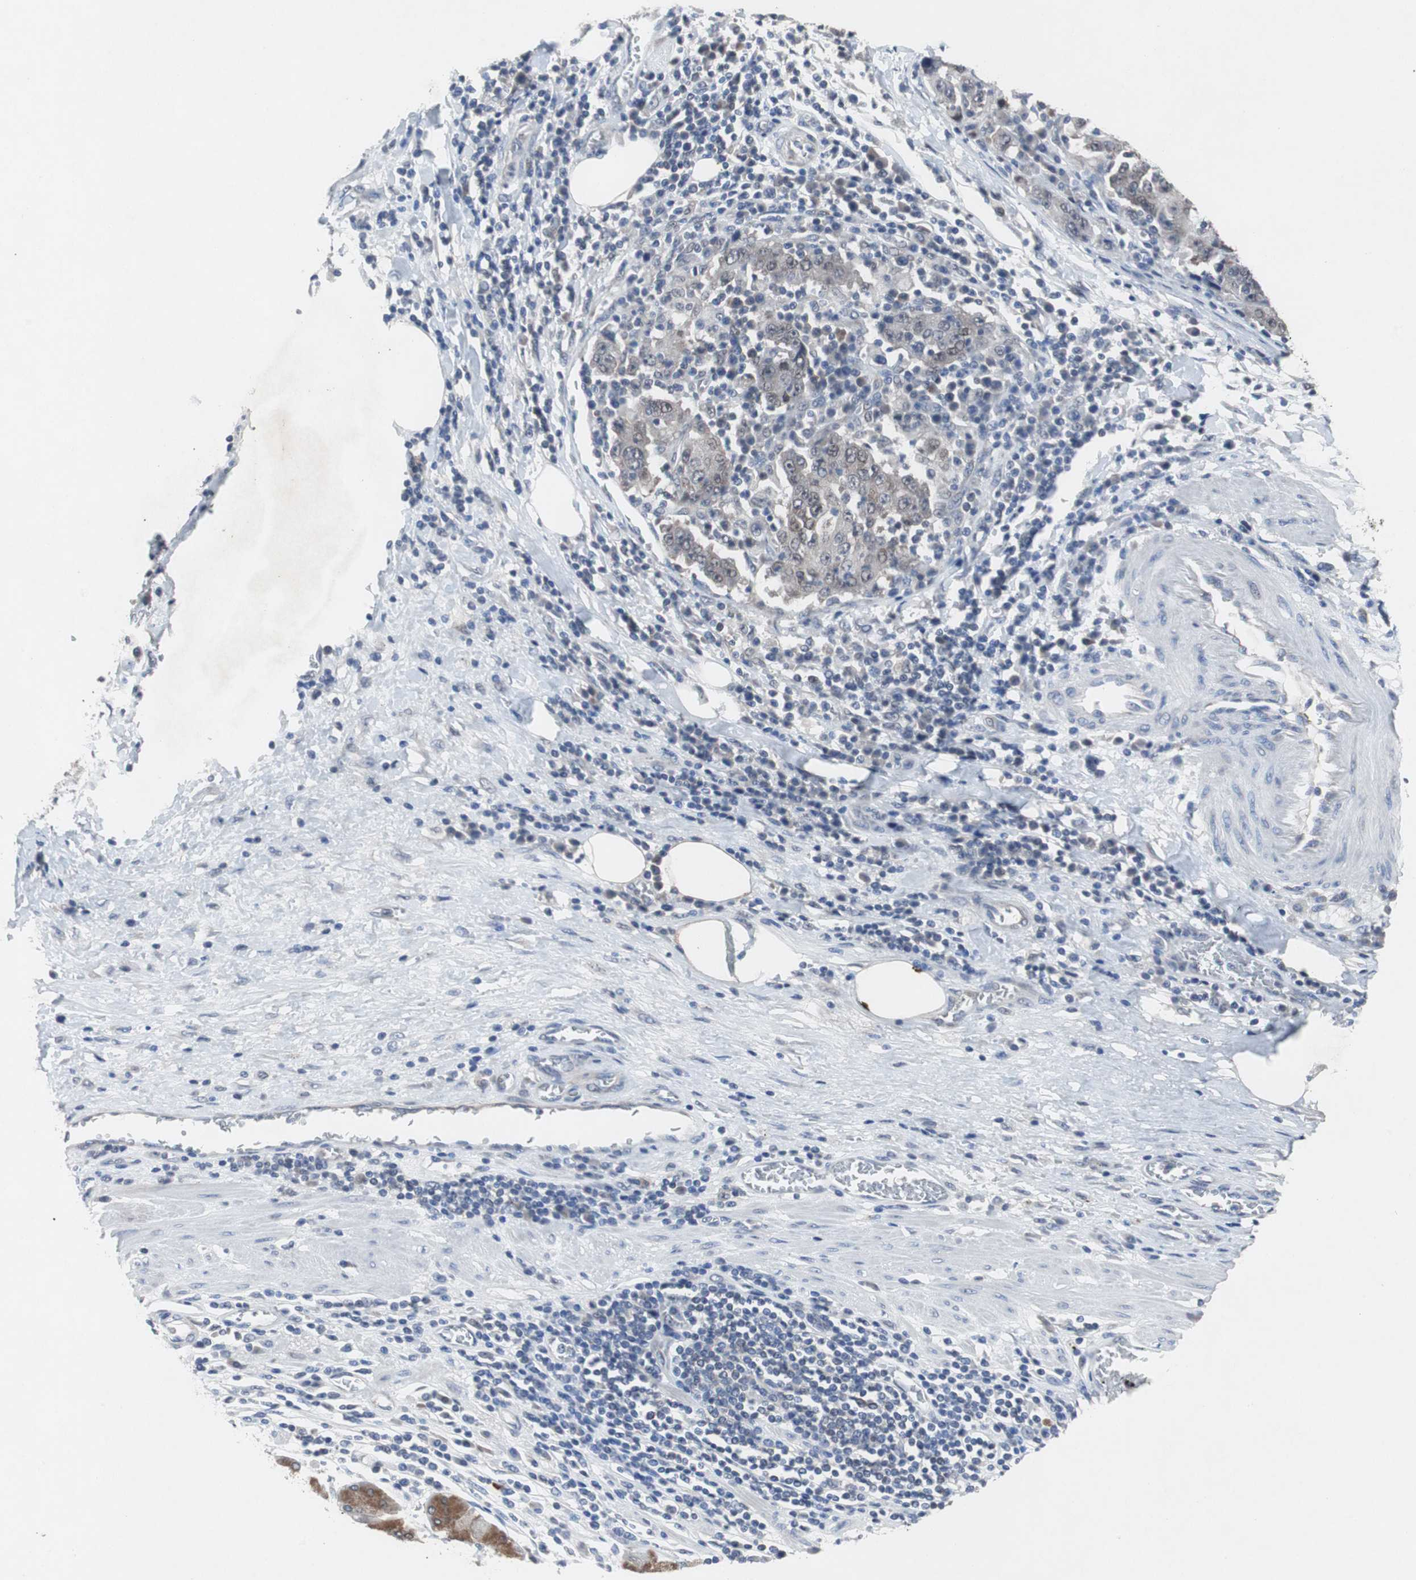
{"staining": {"intensity": "weak", "quantity": "25%-75%", "location": "cytoplasmic/membranous,nuclear"}, "tissue": "stomach cancer", "cell_type": "Tumor cells", "image_type": "cancer", "snomed": [{"axis": "morphology", "description": "Normal tissue, NOS"}, {"axis": "morphology", "description": "Adenocarcinoma, NOS"}, {"axis": "topography", "description": "Stomach, upper"}, {"axis": "topography", "description": "Stomach"}], "caption": "Weak cytoplasmic/membranous and nuclear positivity is identified in approximately 25%-75% of tumor cells in stomach cancer.", "gene": "RBM47", "patient": {"sex": "male", "age": 59}}